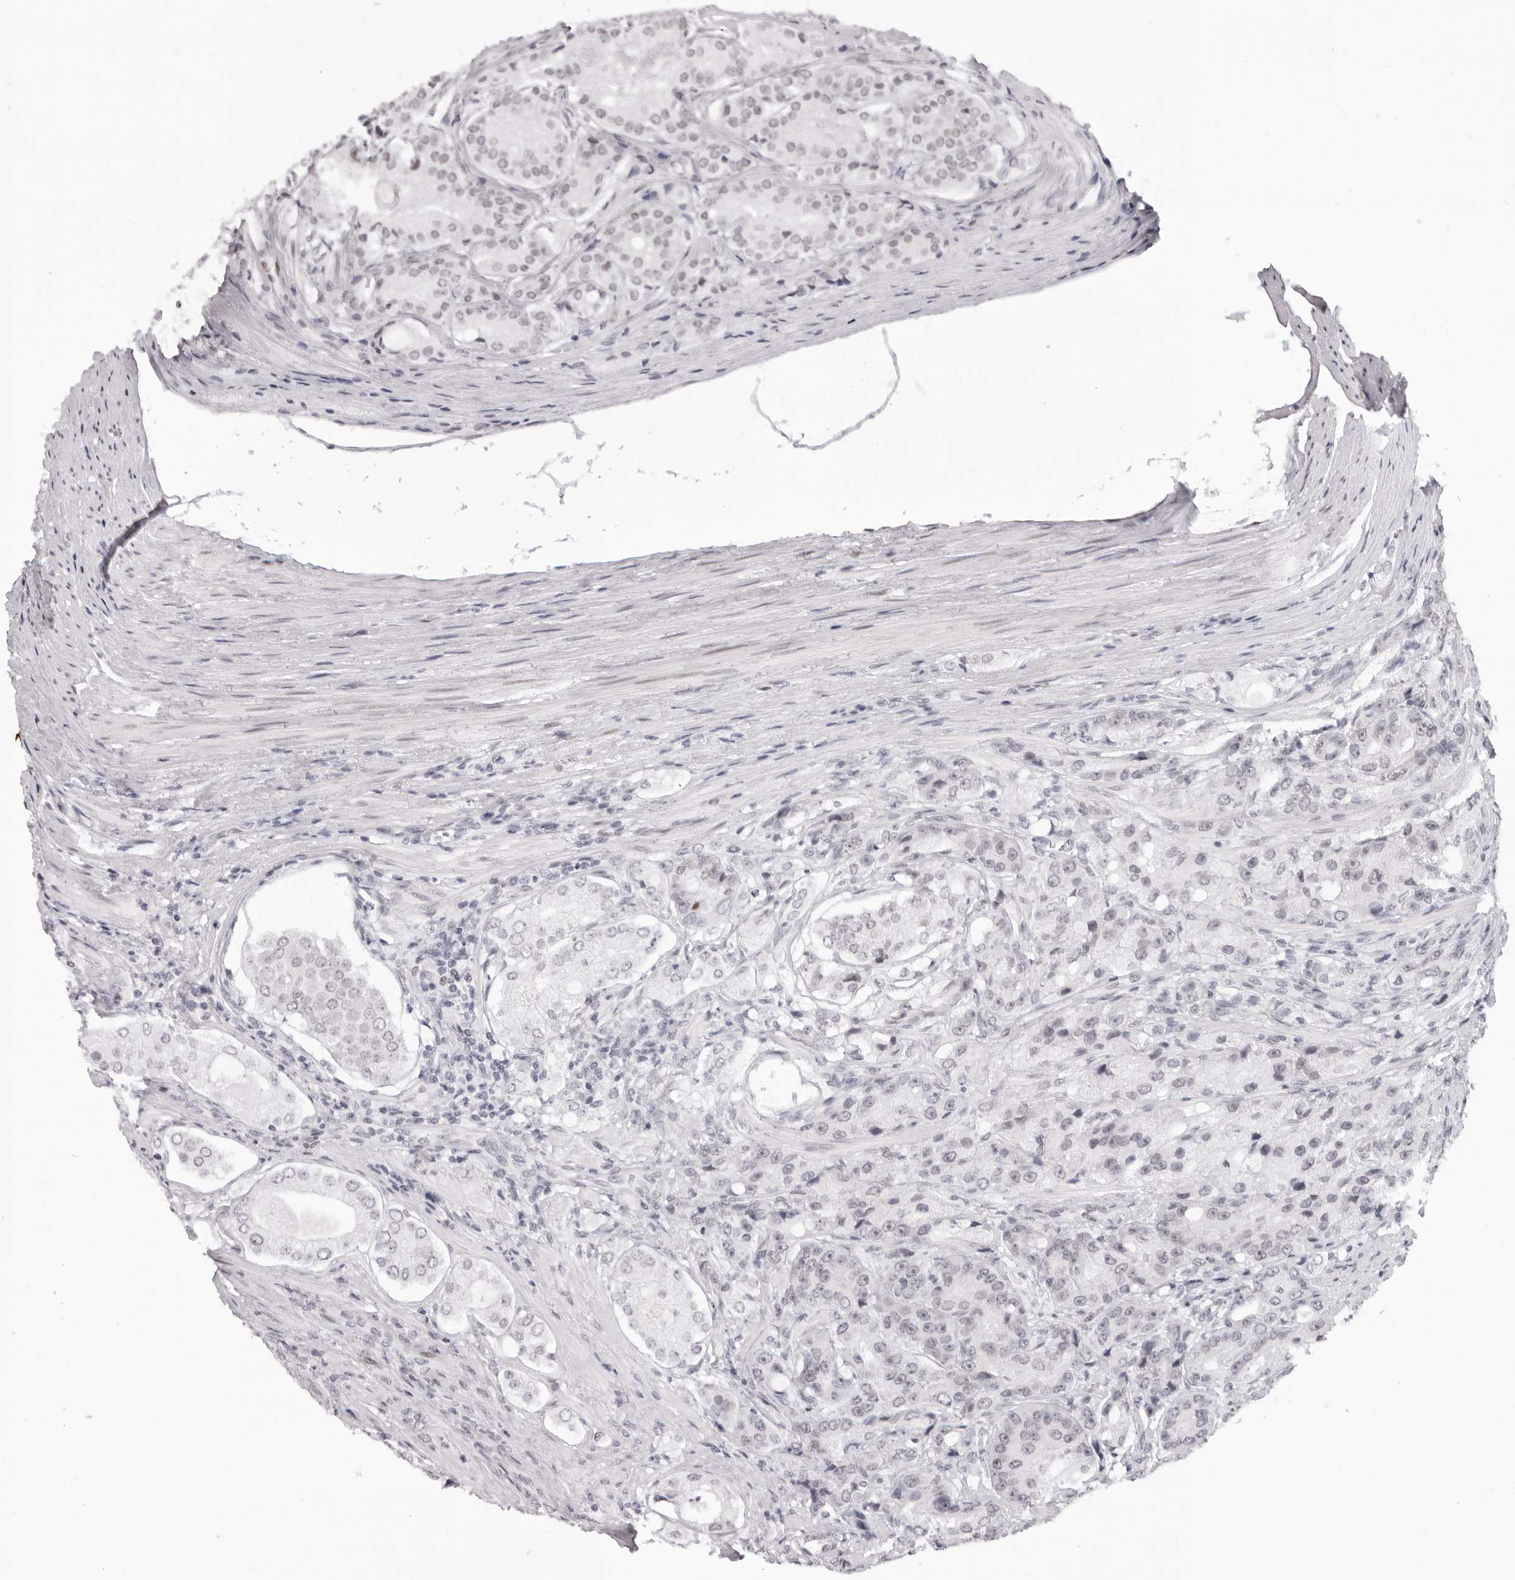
{"staining": {"intensity": "negative", "quantity": "none", "location": "none"}, "tissue": "prostate cancer", "cell_type": "Tumor cells", "image_type": "cancer", "snomed": [{"axis": "morphology", "description": "Adenocarcinoma, High grade"}, {"axis": "topography", "description": "Prostate"}], "caption": "High power microscopy histopathology image of an IHC micrograph of prostate adenocarcinoma (high-grade), revealing no significant staining in tumor cells. The staining was performed using DAB to visualize the protein expression in brown, while the nuclei were stained in blue with hematoxylin (Magnification: 20x).", "gene": "MAFK", "patient": {"sex": "male", "age": 60}}